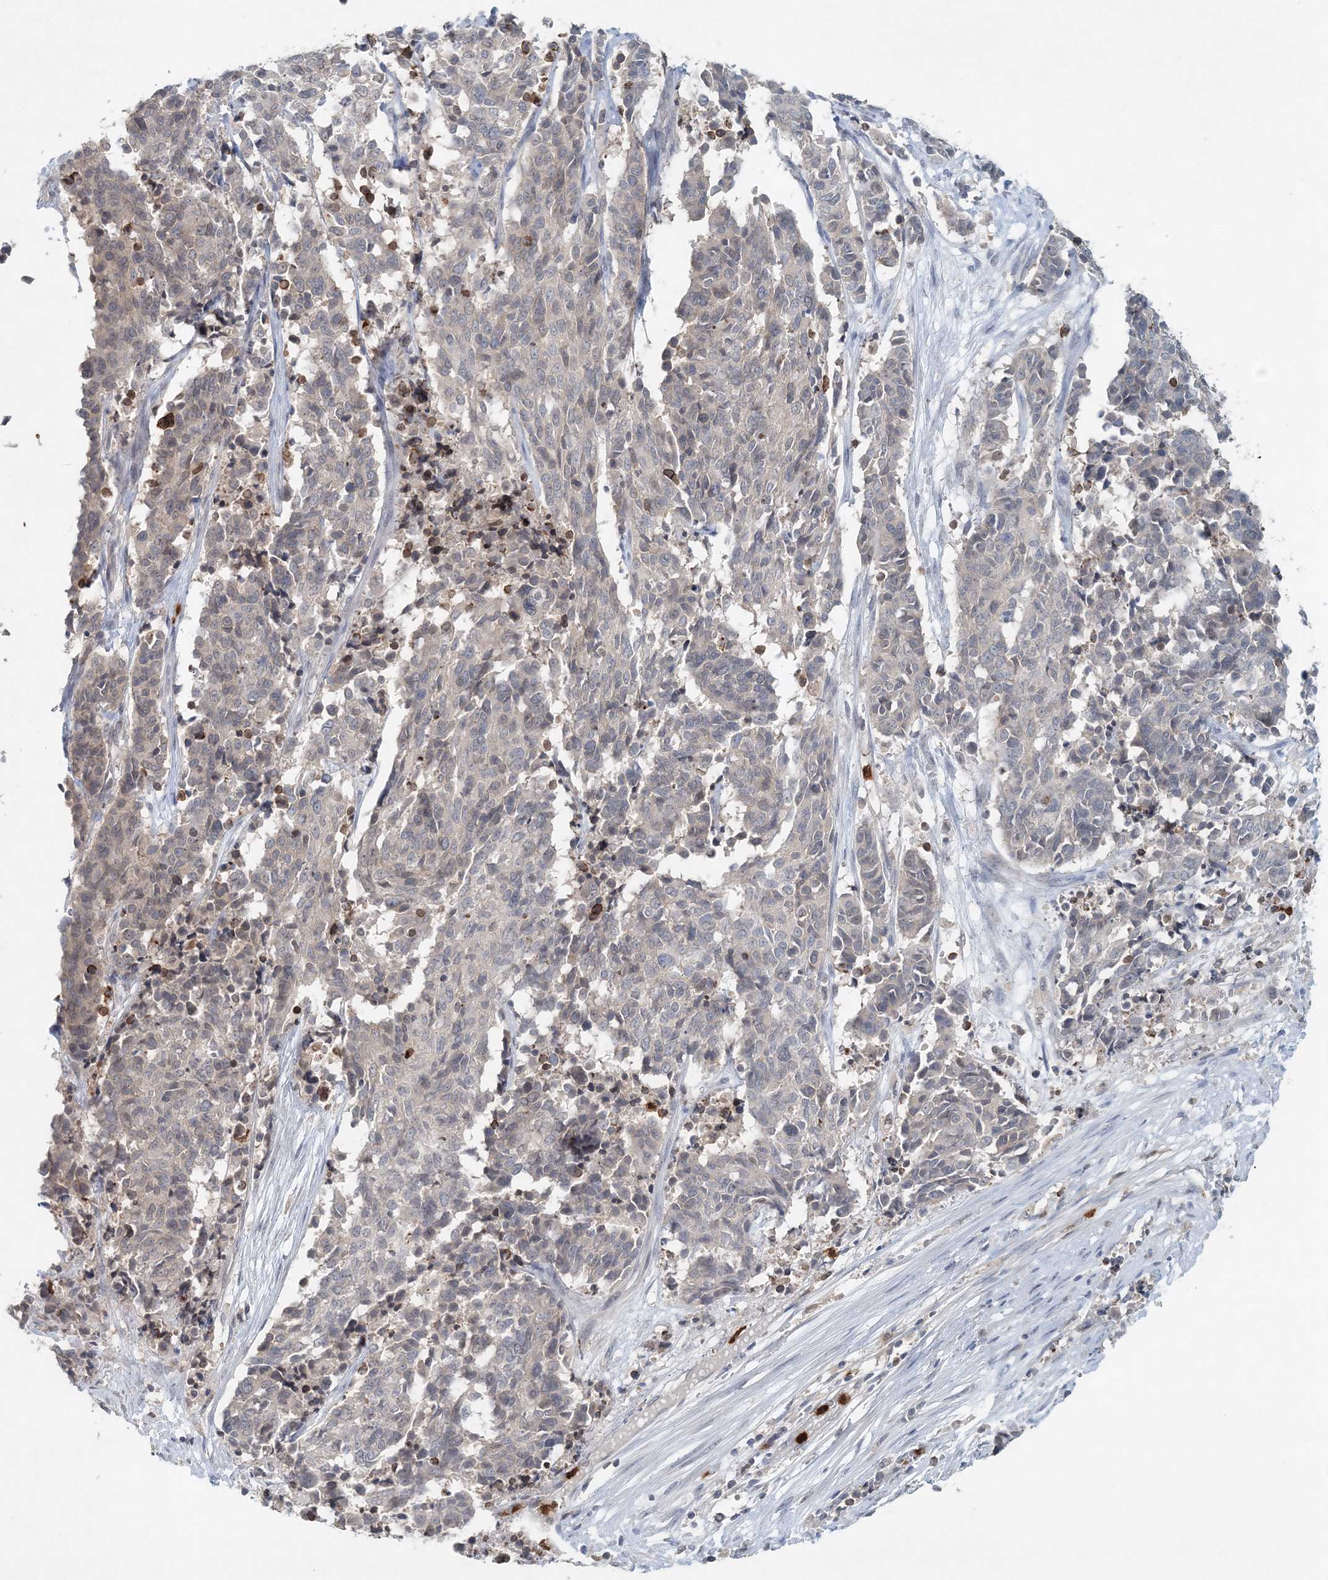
{"staining": {"intensity": "weak", "quantity": "<25%", "location": "cytoplasmic/membranous"}, "tissue": "cervical cancer", "cell_type": "Tumor cells", "image_type": "cancer", "snomed": [{"axis": "morphology", "description": "Normal tissue, NOS"}, {"axis": "morphology", "description": "Squamous cell carcinoma, NOS"}, {"axis": "topography", "description": "Cervix"}], "caption": "High magnification brightfield microscopy of cervical cancer (squamous cell carcinoma) stained with DAB (brown) and counterstained with hematoxylin (blue): tumor cells show no significant expression. The staining is performed using DAB (3,3'-diaminobenzidine) brown chromogen with nuclei counter-stained in using hematoxylin.", "gene": "NUP54", "patient": {"sex": "female", "age": 35}}